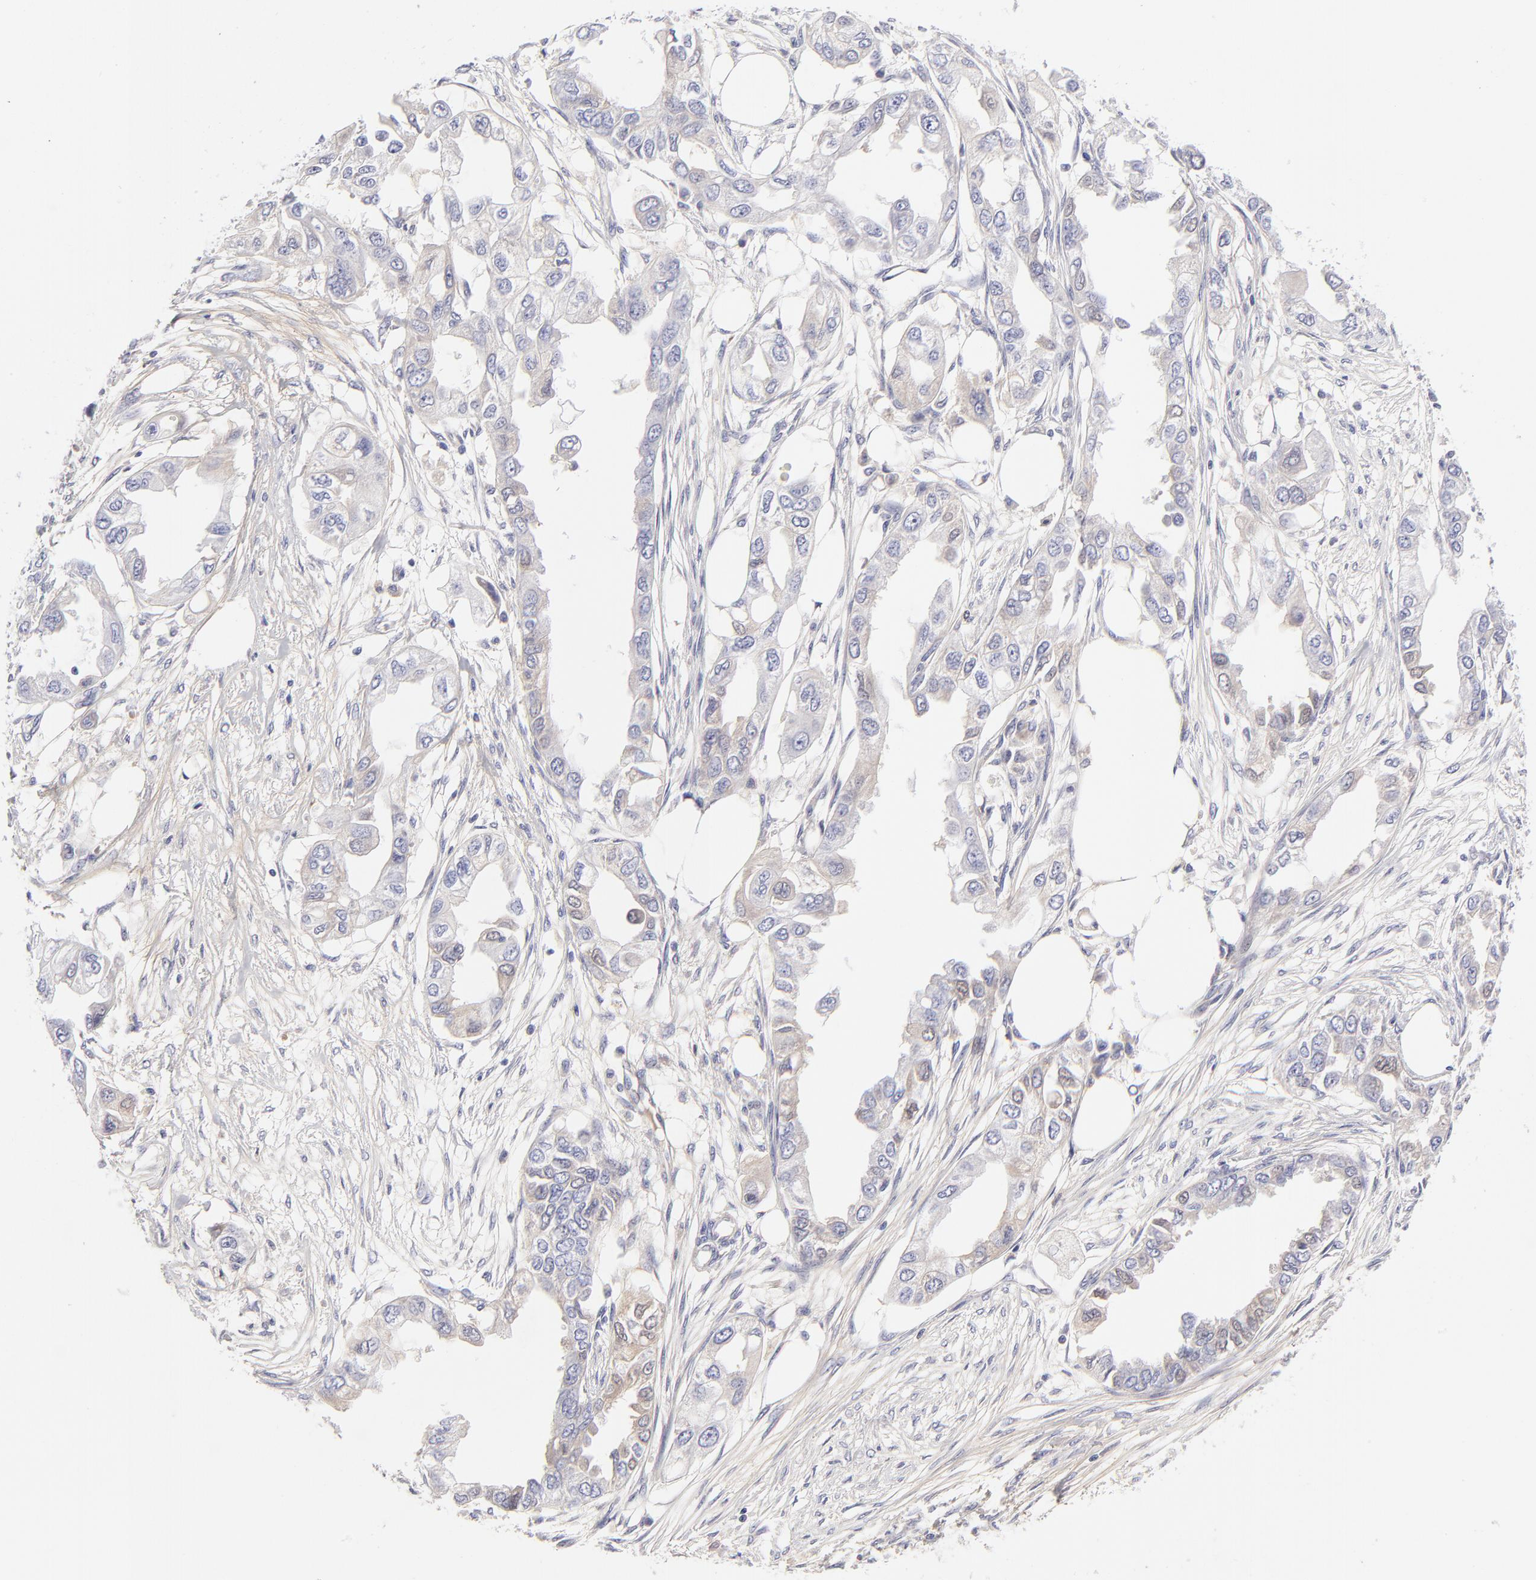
{"staining": {"intensity": "negative", "quantity": "none", "location": "none"}, "tissue": "endometrial cancer", "cell_type": "Tumor cells", "image_type": "cancer", "snomed": [{"axis": "morphology", "description": "Adenocarcinoma, NOS"}, {"axis": "topography", "description": "Endometrium"}], "caption": "Tumor cells show no significant protein positivity in adenocarcinoma (endometrial).", "gene": "BTG2", "patient": {"sex": "female", "age": 67}}